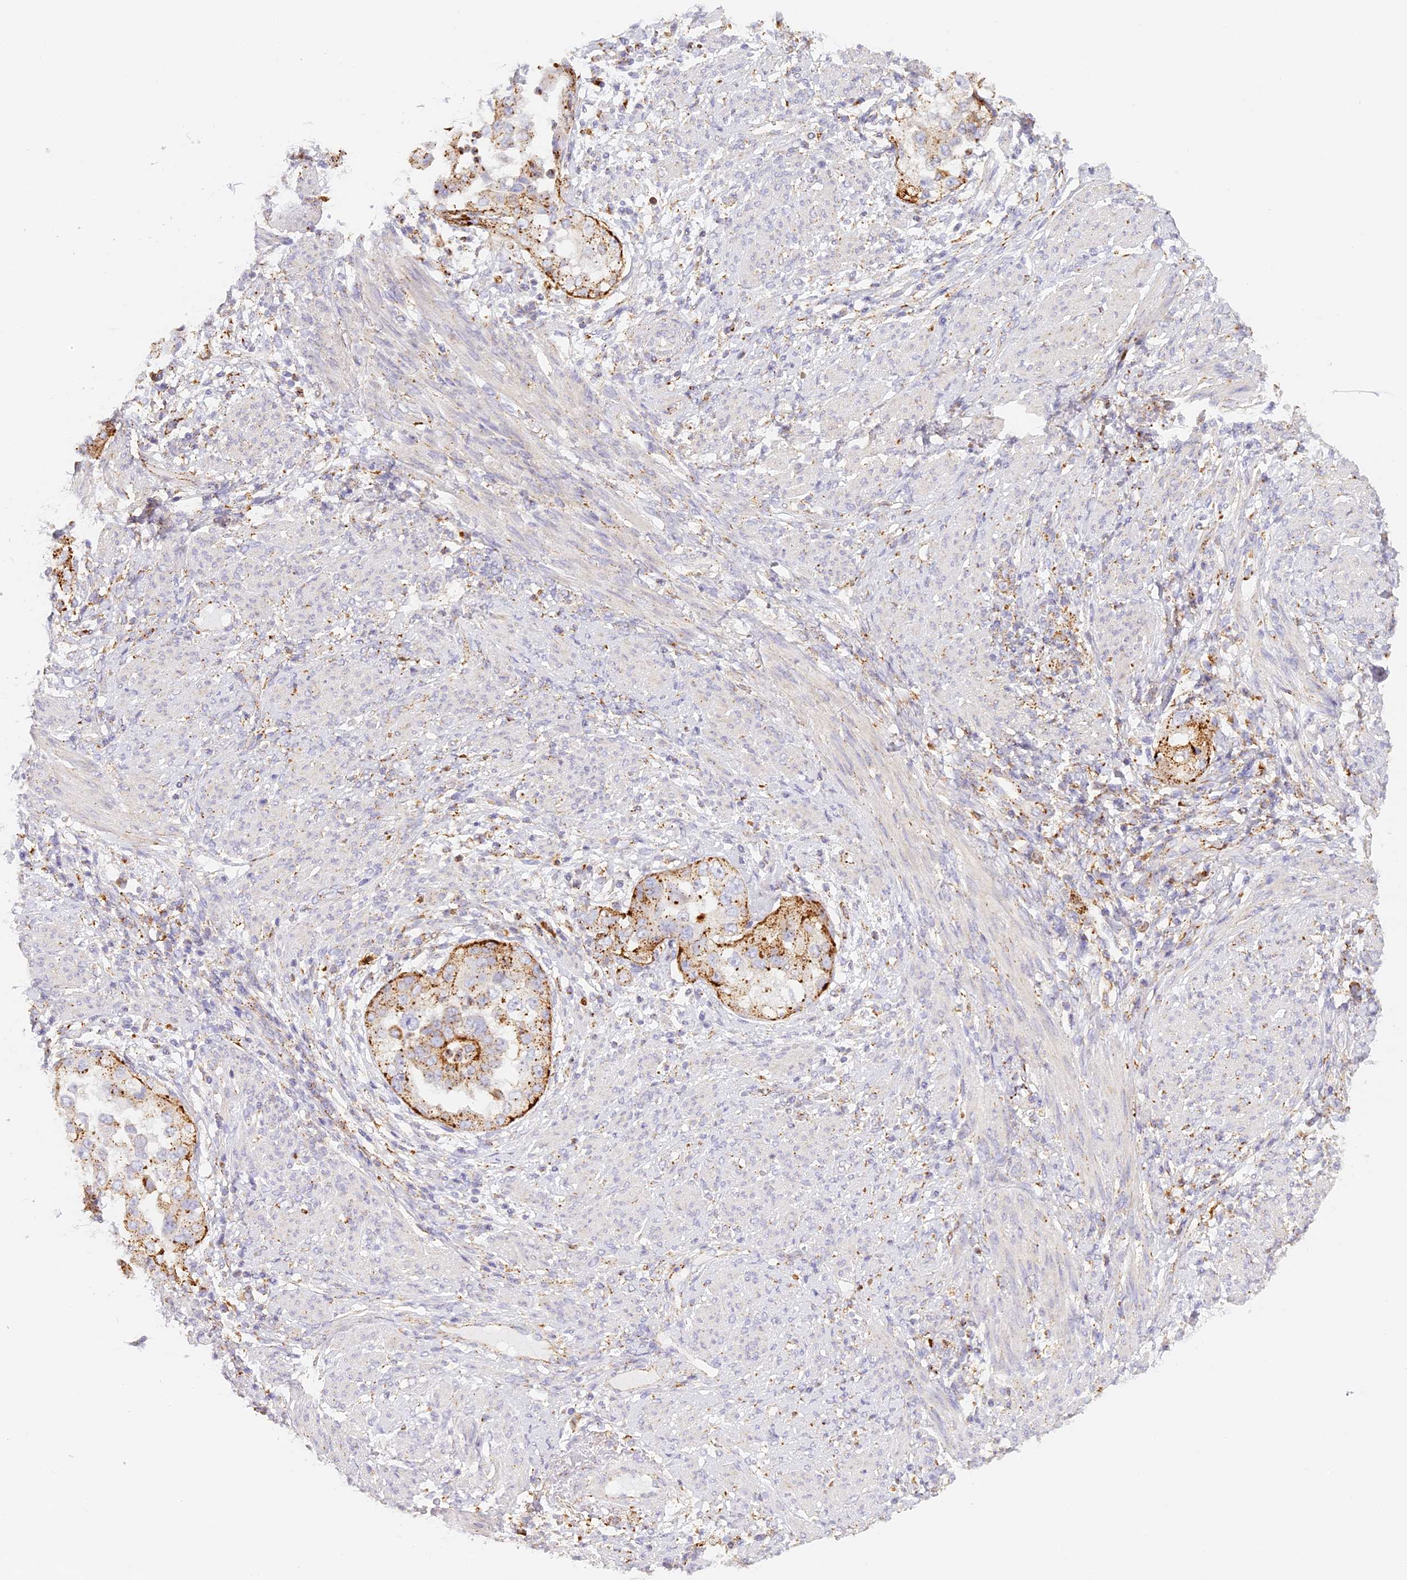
{"staining": {"intensity": "moderate", "quantity": ">75%", "location": "cytoplasmic/membranous"}, "tissue": "endometrial cancer", "cell_type": "Tumor cells", "image_type": "cancer", "snomed": [{"axis": "morphology", "description": "Adenocarcinoma, NOS"}, {"axis": "topography", "description": "Endometrium"}], "caption": "Protein analysis of endometrial cancer tissue demonstrates moderate cytoplasmic/membranous expression in approximately >75% of tumor cells. (DAB (3,3'-diaminobenzidine) IHC, brown staining for protein, blue staining for nuclei).", "gene": "LAMP2", "patient": {"sex": "female", "age": 85}}